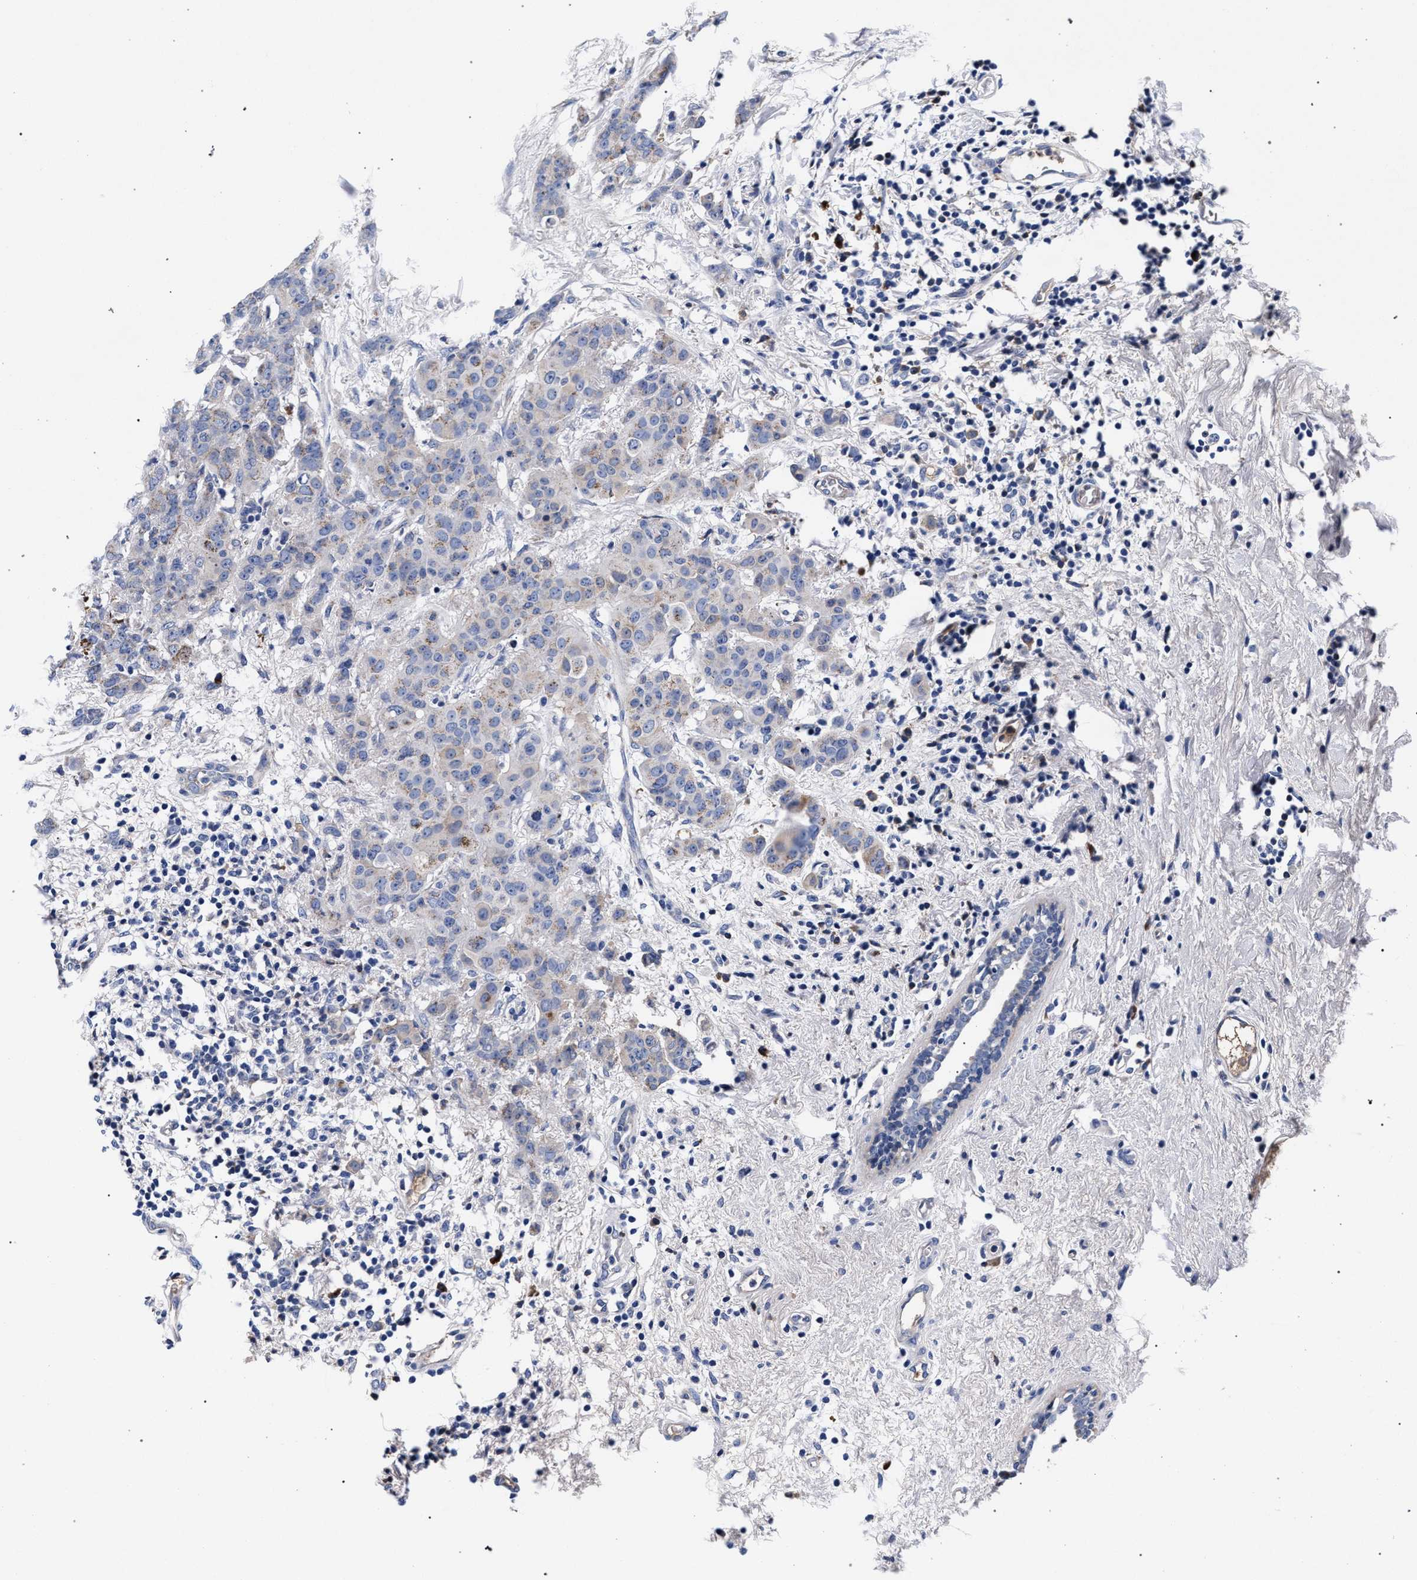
{"staining": {"intensity": "weak", "quantity": "<25%", "location": "cytoplasmic/membranous"}, "tissue": "breast cancer", "cell_type": "Tumor cells", "image_type": "cancer", "snomed": [{"axis": "morphology", "description": "Normal tissue, NOS"}, {"axis": "morphology", "description": "Duct carcinoma"}, {"axis": "topography", "description": "Breast"}], "caption": "There is no significant staining in tumor cells of breast cancer. (Stains: DAB IHC with hematoxylin counter stain, Microscopy: brightfield microscopy at high magnification).", "gene": "ACOX1", "patient": {"sex": "female", "age": 40}}